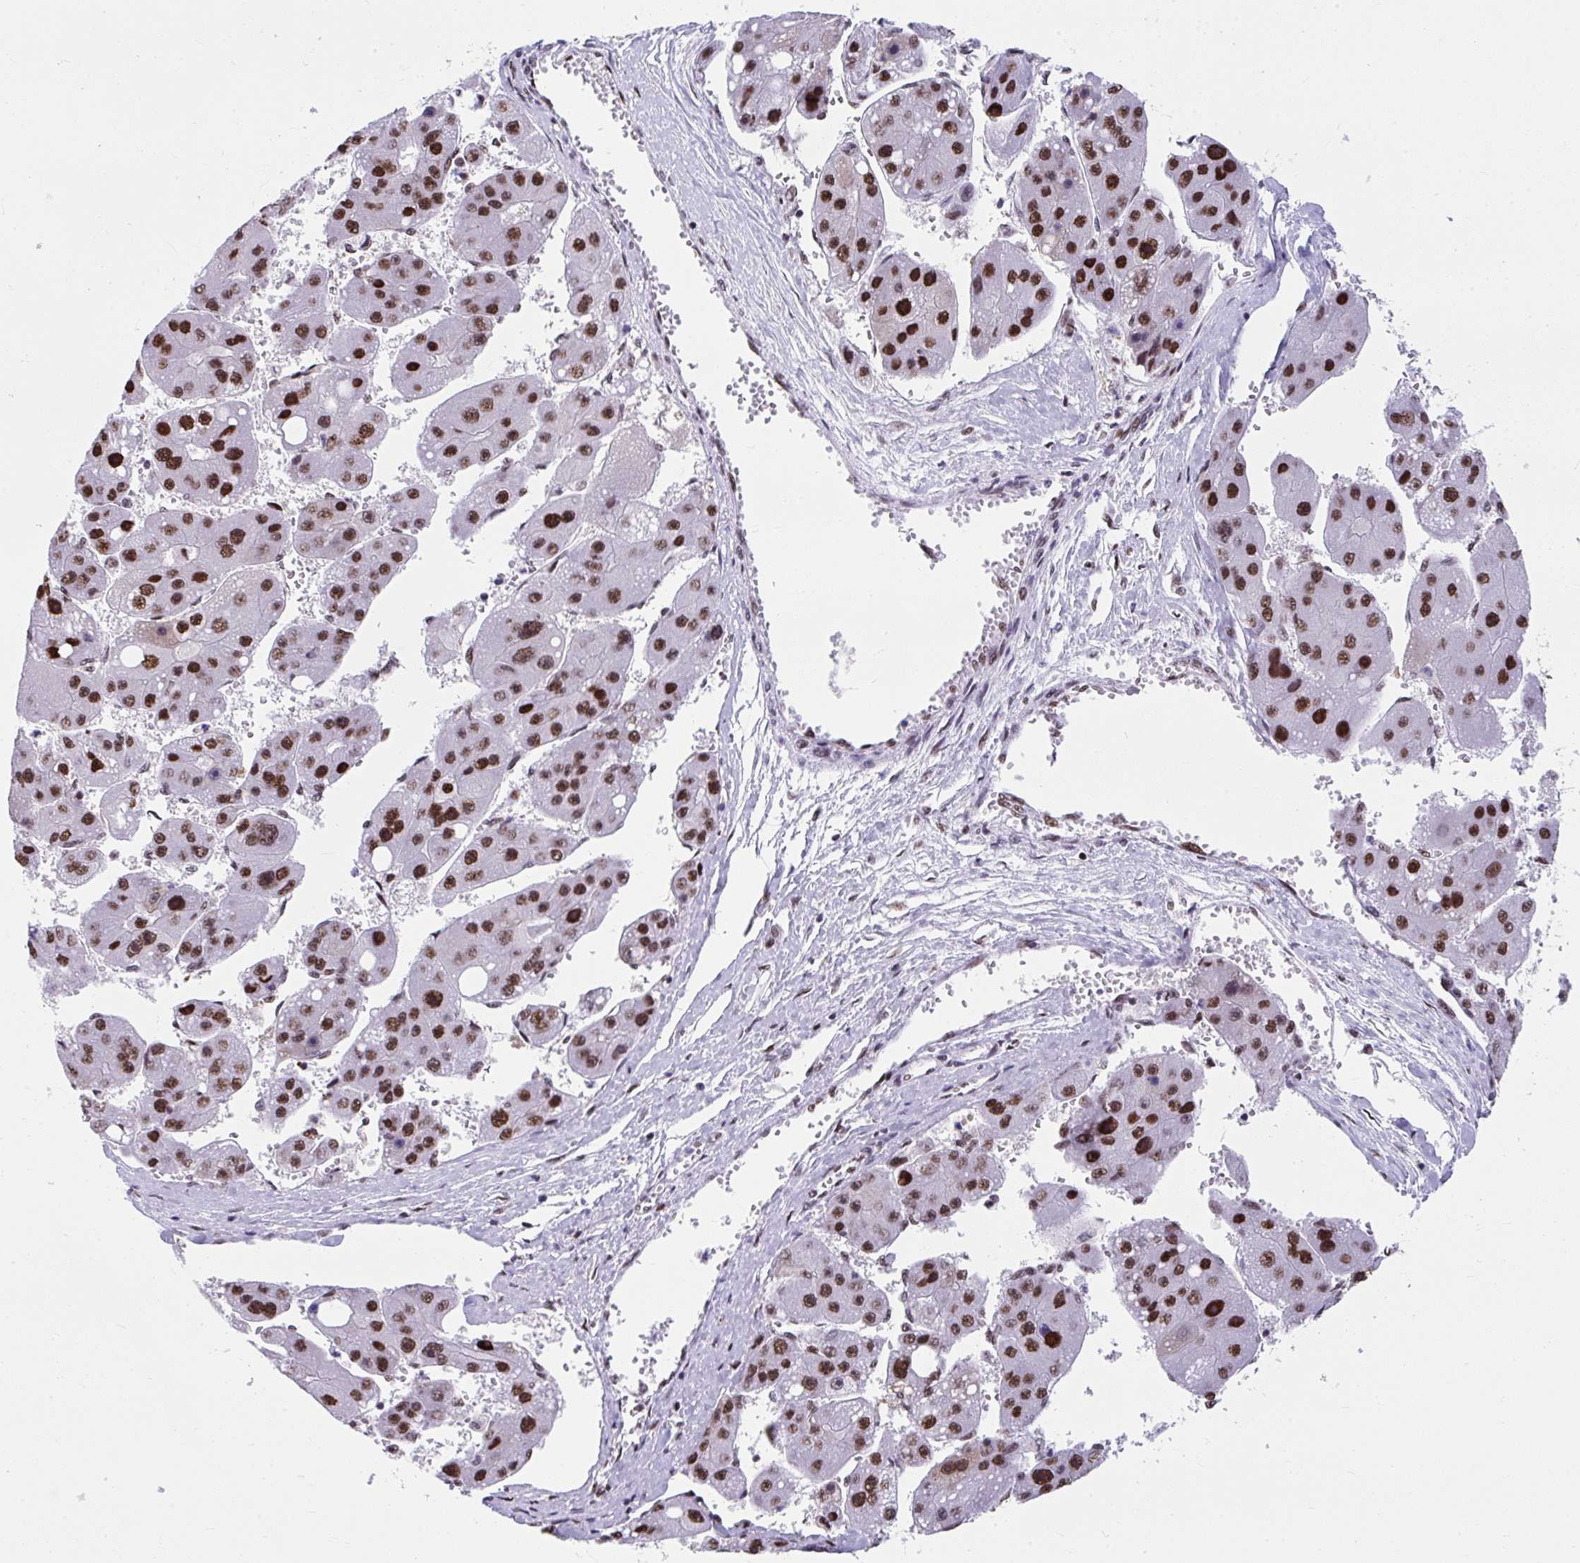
{"staining": {"intensity": "strong", "quantity": "25%-75%", "location": "nuclear"}, "tissue": "liver cancer", "cell_type": "Tumor cells", "image_type": "cancer", "snomed": [{"axis": "morphology", "description": "Carcinoma, Hepatocellular, NOS"}, {"axis": "topography", "description": "Liver"}], "caption": "About 25%-75% of tumor cells in hepatocellular carcinoma (liver) demonstrate strong nuclear protein expression as visualized by brown immunohistochemical staining.", "gene": "SLC35C2", "patient": {"sex": "female", "age": 61}}